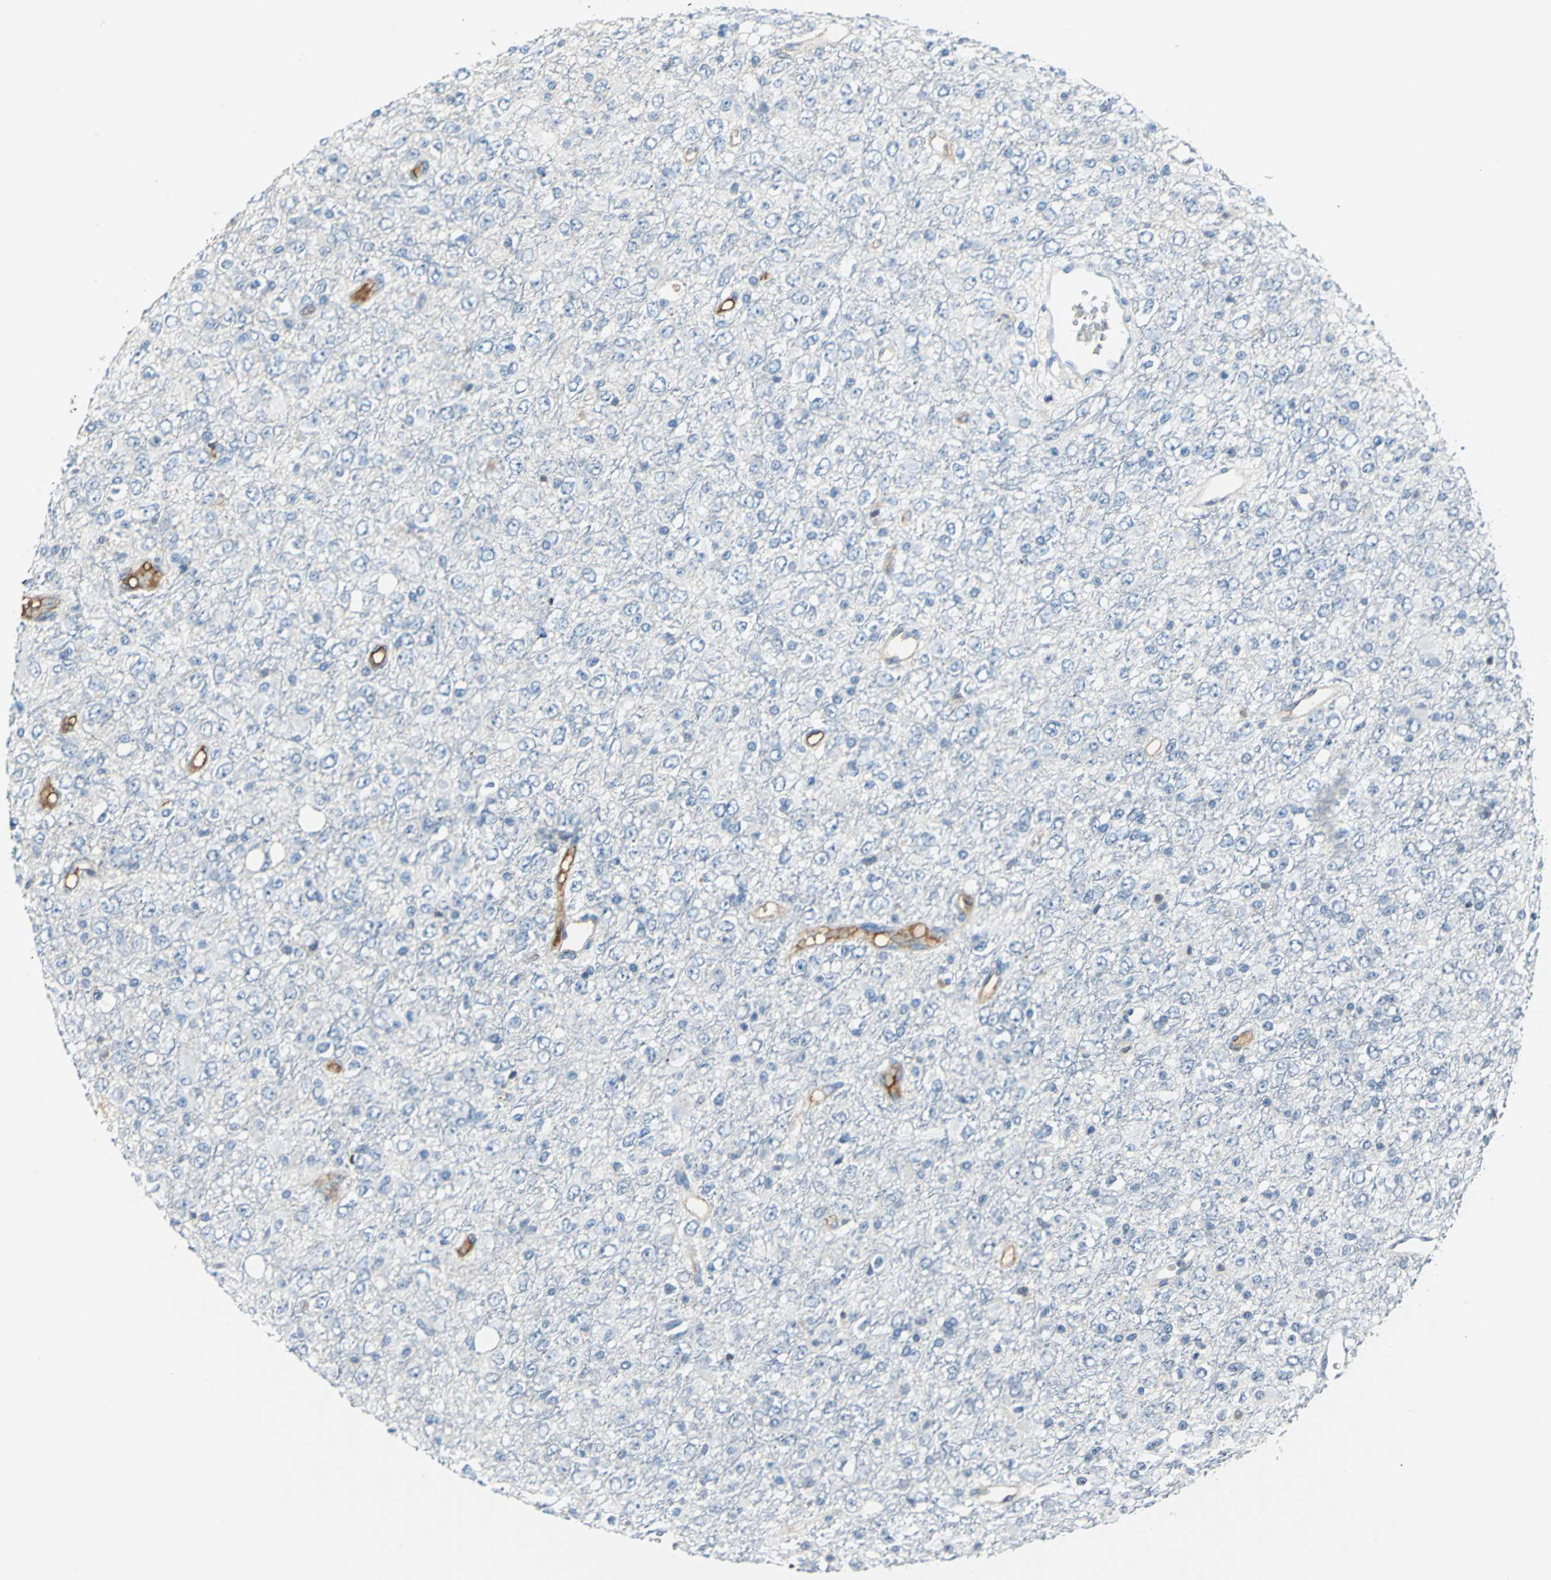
{"staining": {"intensity": "weak", "quantity": "<25%", "location": "cytoplasmic/membranous"}, "tissue": "glioma", "cell_type": "Tumor cells", "image_type": "cancer", "snomed": [{"axis": "morphology", "description": "Glioma, malignant, High grade"}, {"axis": "topography", "description": "pancreas cauda"}], "caption": "A photomicrograph of malignant glioma (high-grade) stained for a protein reveals no brown staining in tumor cells.", "gene": "ALB", "patient": {"sex": "male", "age": 60}}